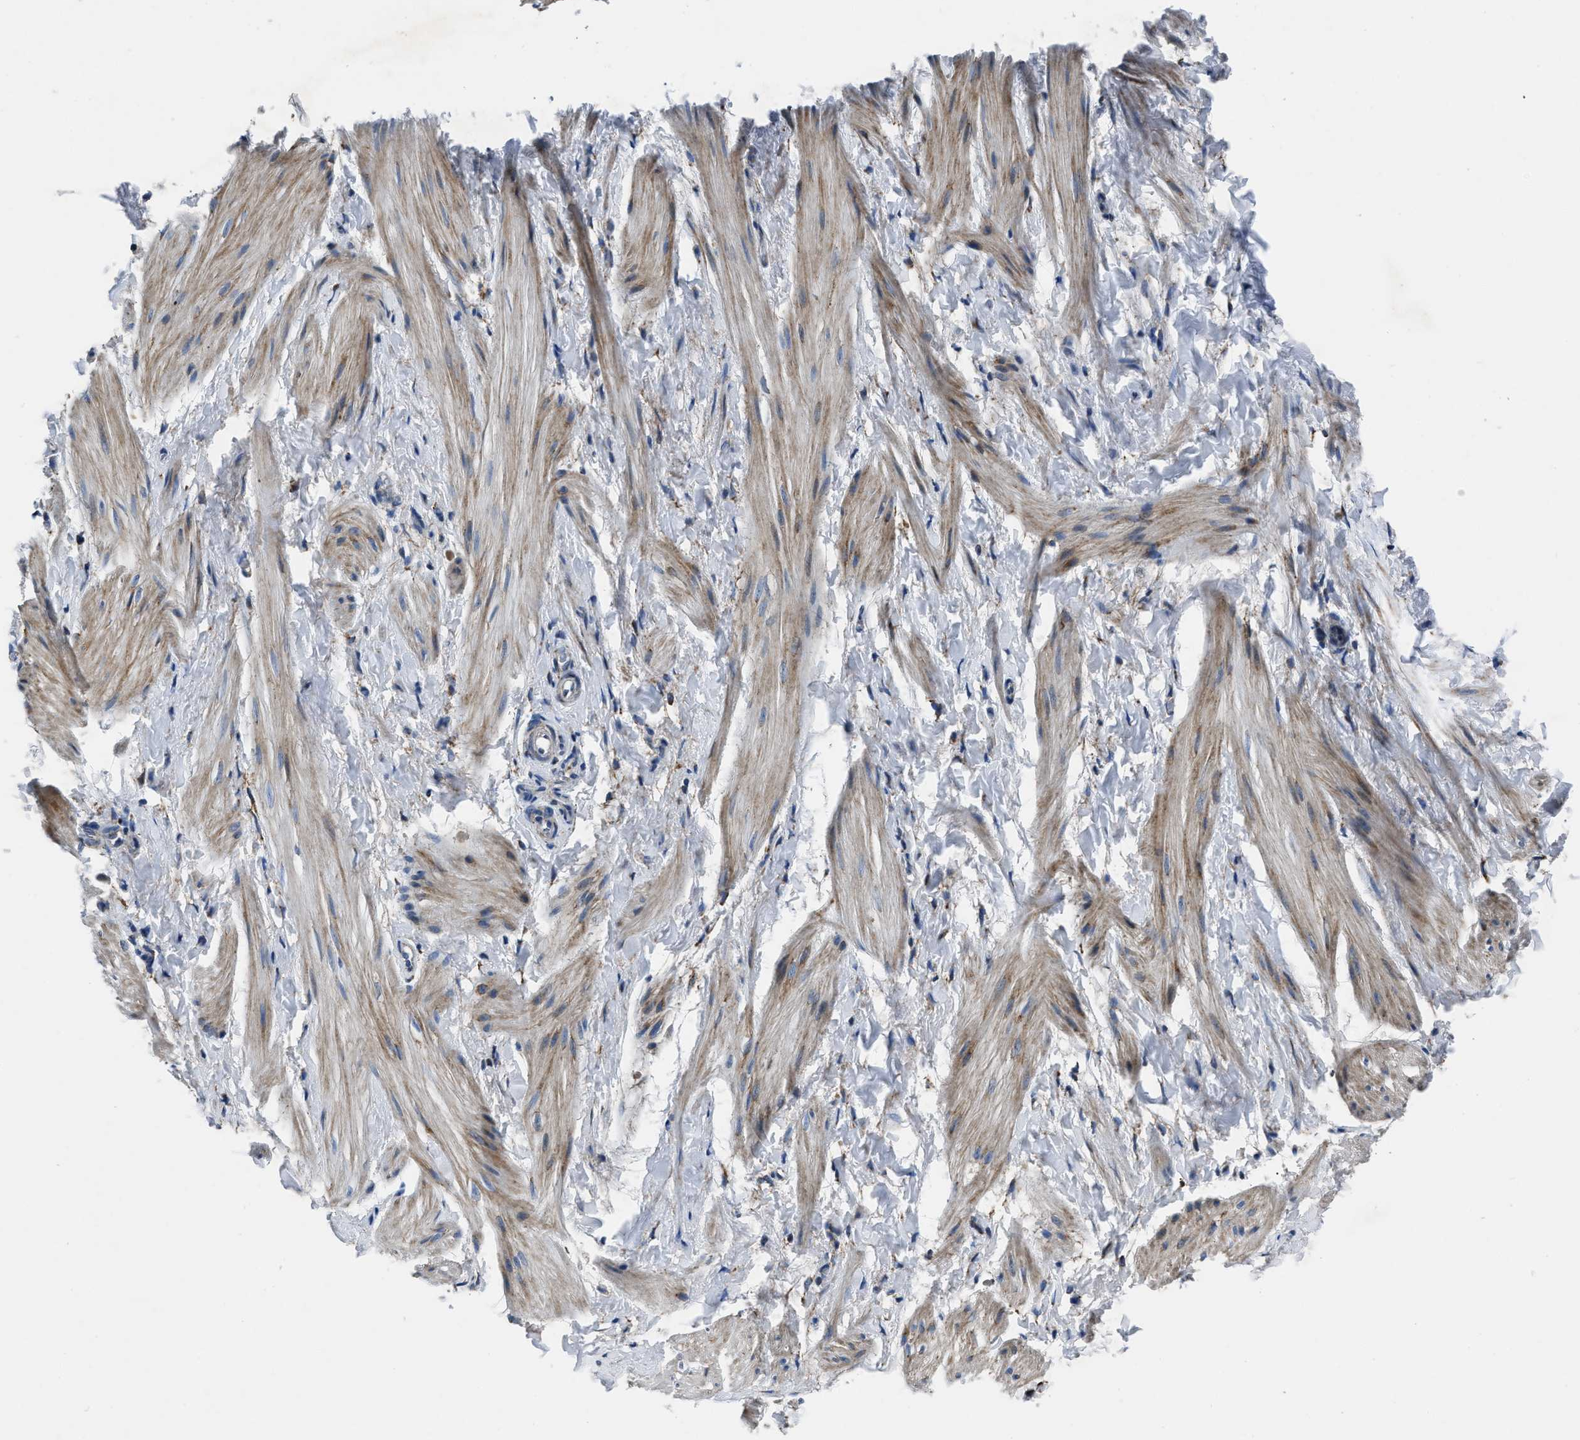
{"staining": {"intensity": "moderate", "quantity": ">75%", "location": "cytoplasmic/membranous"}, "tissue": "smooth muscle", "cell_type": "Smooth muscle cells", "image_type": "normal", "snomed": [{"axis": "morphology", "description": "Normal tissue, NOS"}, {"axis": "topography", "description": "Smooth muscle"}], "caption": "The photomicrograph shows staining of benign smooth muscle, revealing moderate cytoplasmic/membranous protein staining (brown color) within smooth muscle cells. The staining was performed using DAB (3,3'-diaminobenzidine) to visualize the protein expression in brown, while the nuclei were stained in blue with hematoxylin (Magnification: 20x).", "gene": "NSD3", "patient": {"sex": "male", "age": 16}}